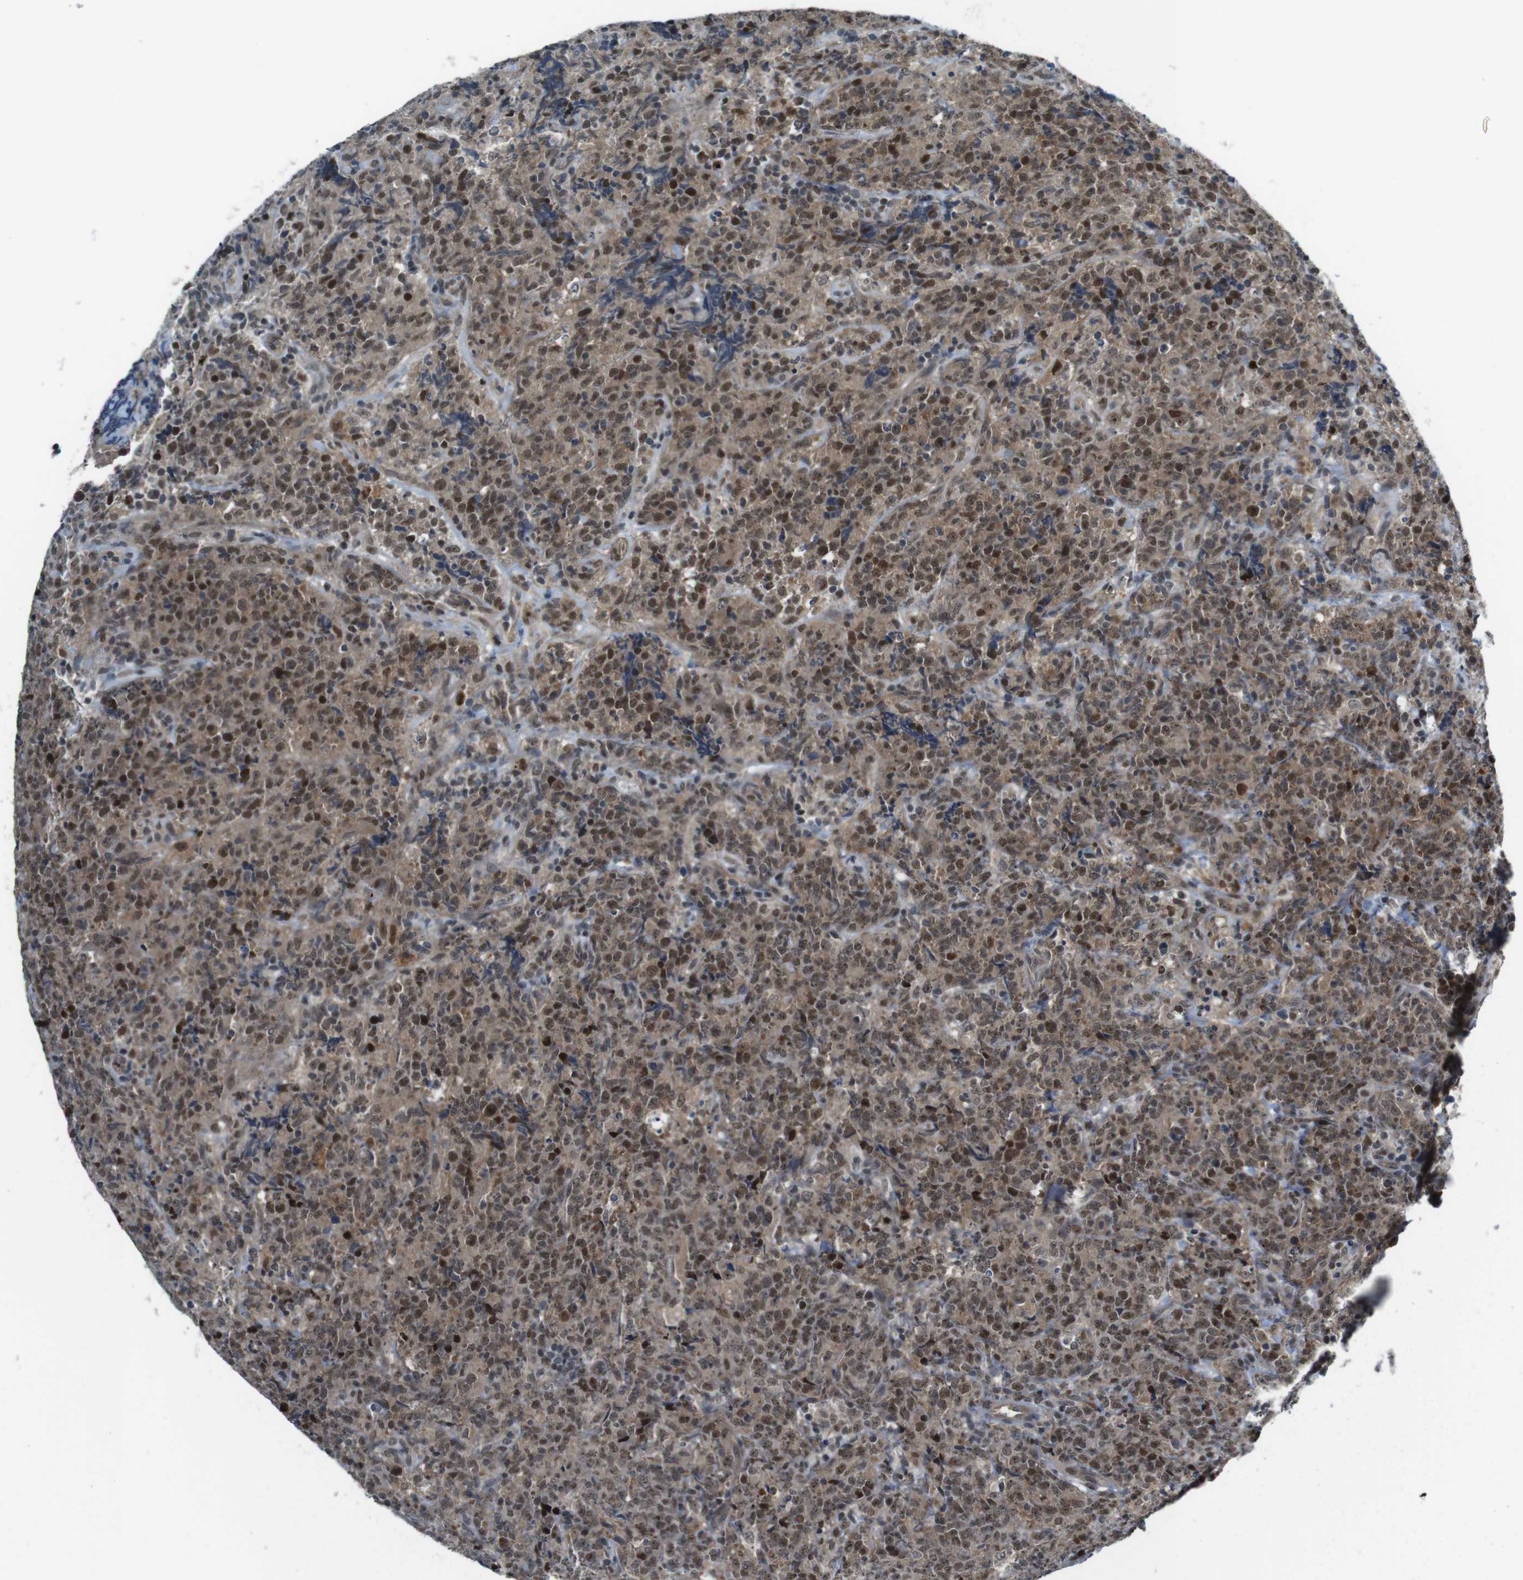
{"staining": {"intensity": "strong", "quantity": "<25%", "location": "nuclear"}, "tissue": "lymphoma", "cell_type": "Tumor cells", "image_type": "cancer", "snomed": [{"axis": "morphology", "description": "Malignant lymphoma, non-Hodgkin's type, High grade"}, {"axis": "topography", "description": "Tonsil"}], "caption": "Immunohistochemistry (IHC) staining of malignant lymphoma, non-Hodgkin's type (high-grade), which shows medium levels of strong nuclear positivity in about <25% of tumor cells indicating strong nuclear protein positivity. The staining was performed using DAB (3,3'-diaminobenzidine) (brown) for protein detection and nuclei were counterstained in hematoxylin (blue).", "gene": "MAPKAPK5", "patient": {"sex": "female", "age": 36}}